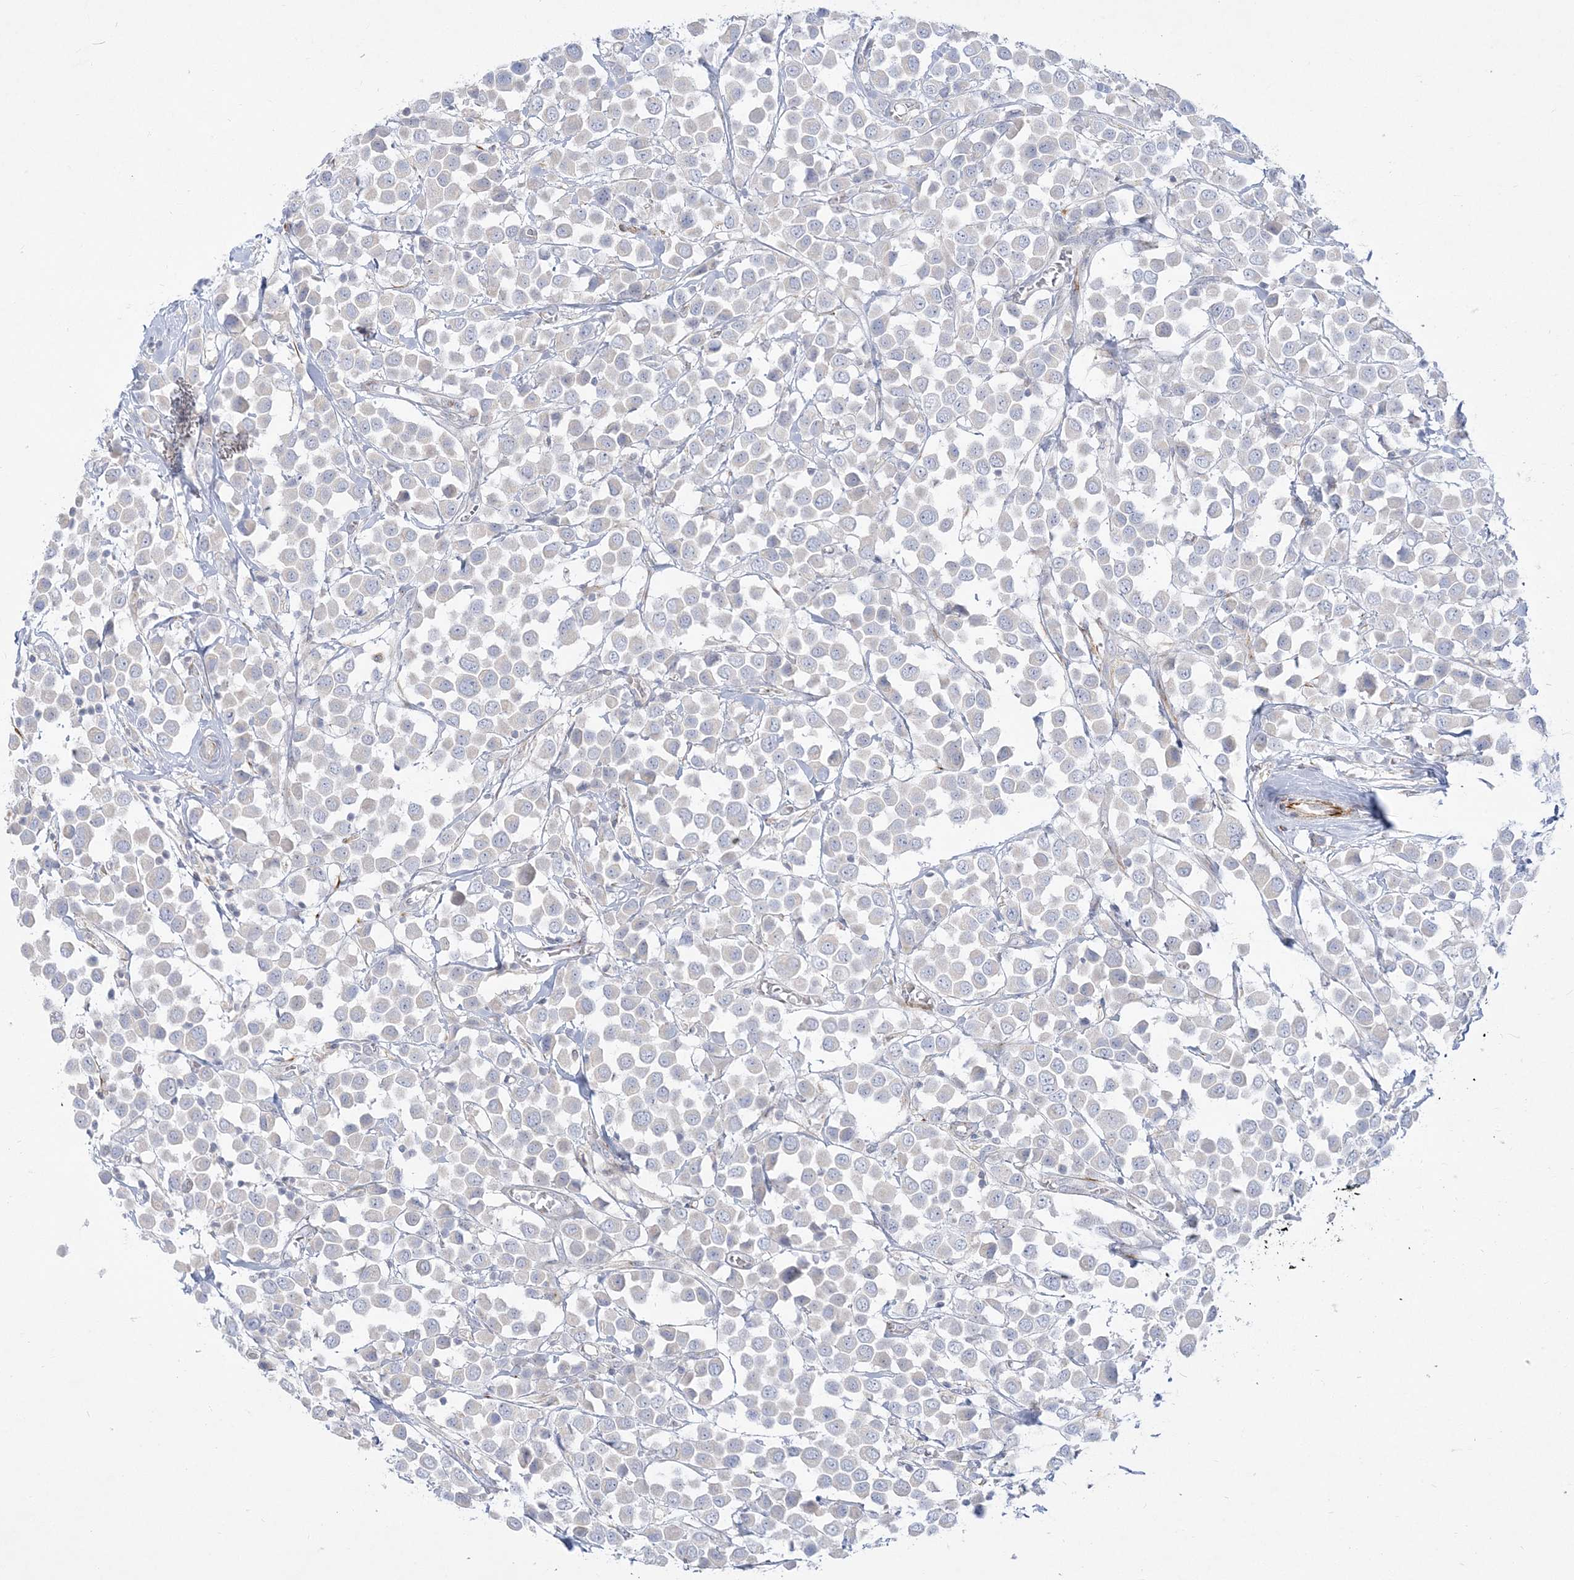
{"staining": {"intensity": "negative", "quantity": "none", "location": "none"}, "tissue": "breast cancer", "cell_type": "Tumor cells", "image_type": "cancer", "snomed": [{"axis": "morphology", "description": "Duct carcinoma"}, {"axis": "topography", "description": "Breast"}], "caption": "There is no significant staining in tumor cells of intraductal carcinoma (breast). The staining is performed using DAB (3,3'-diaminobenzidine) brown chromogen with nuclei counter-stained in using hematoxylin.", "gene": "GPAT2", "patient": {"sex": "female", "age": 61}}